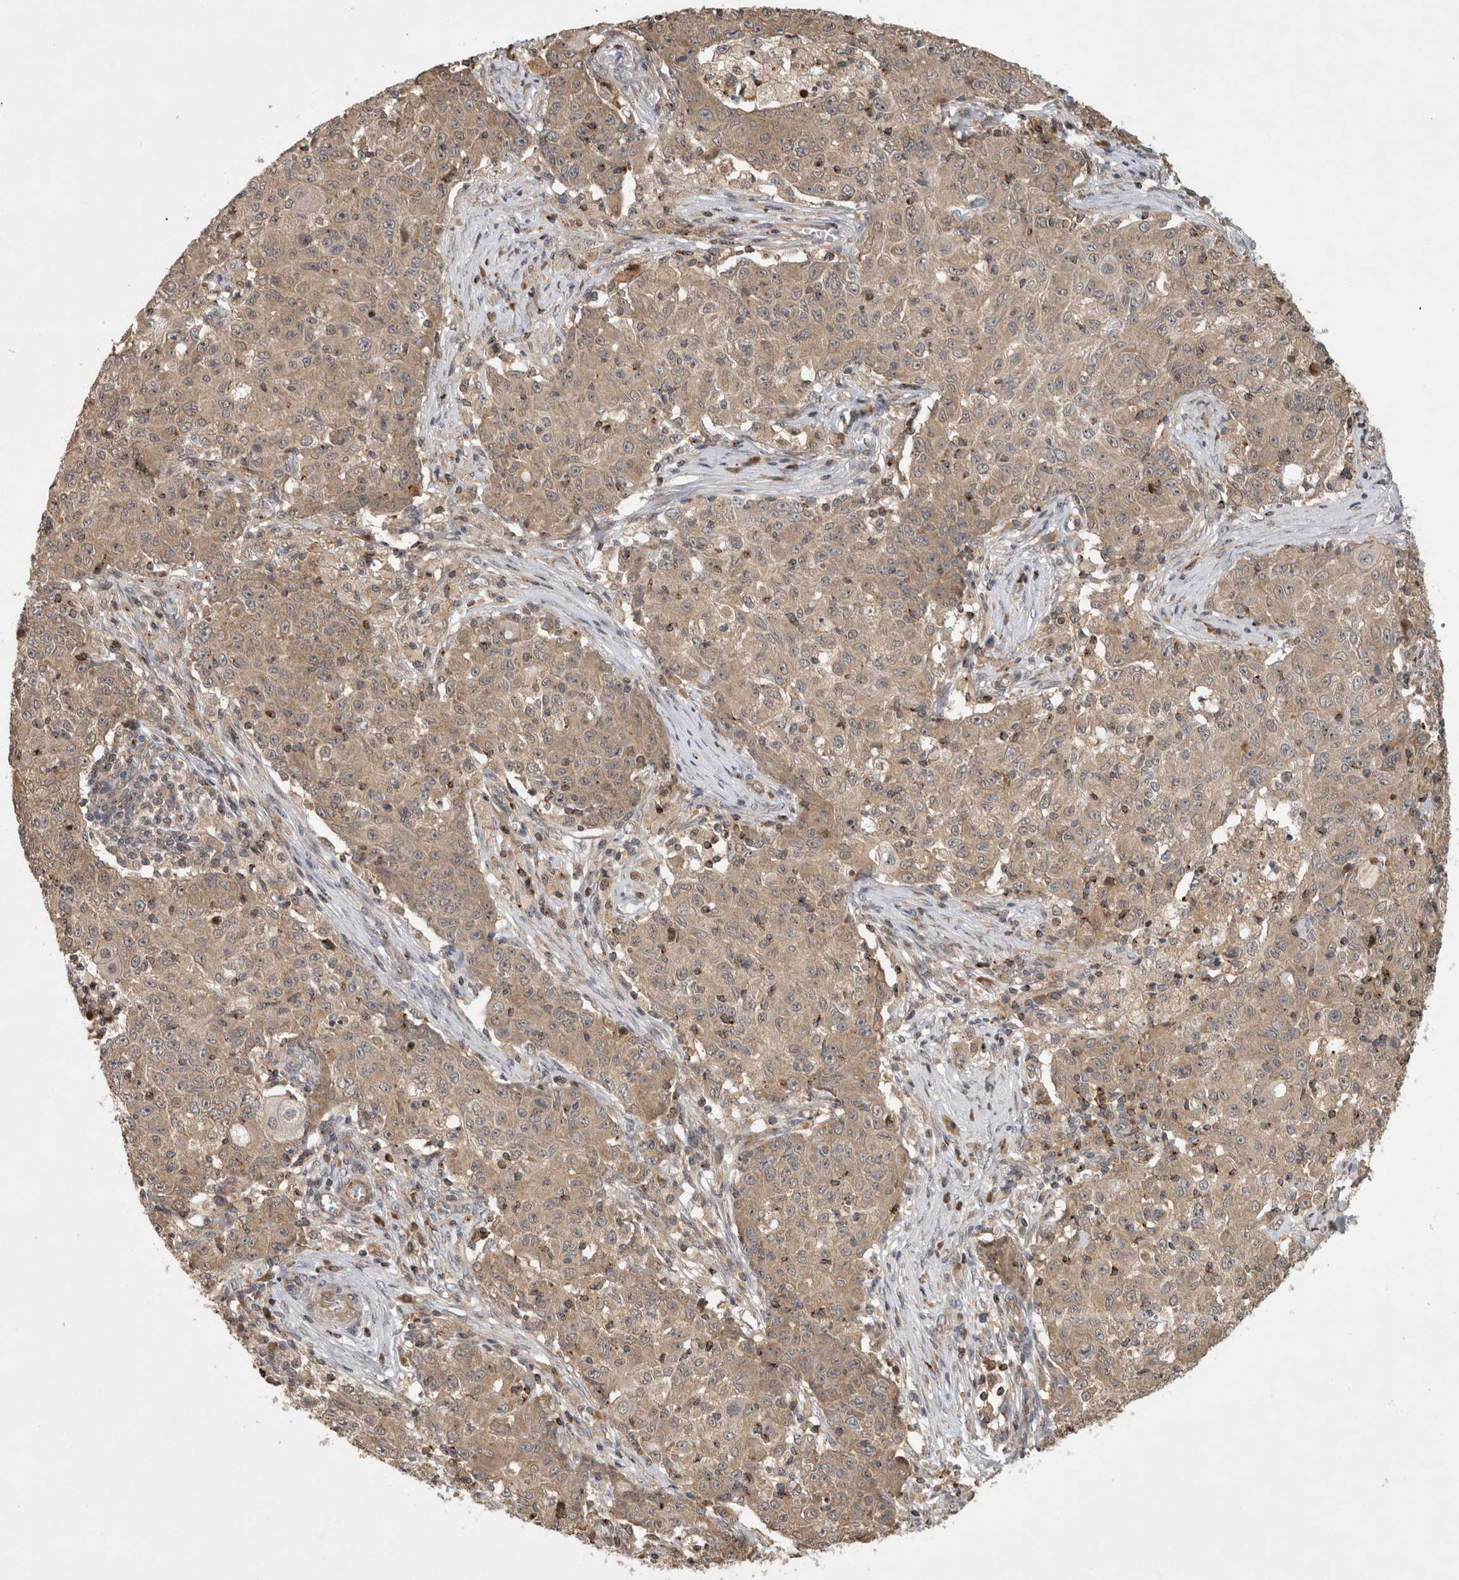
{"staining": {"intensity": "weak", "quantity": ">75%", "location": "cytoplasmic/membranous"}, "tissue": "ovarian cancer", "cell_type": "Tumor cells", "image_type": "cancer", "snomed": [{"axis": "morphology", "description": "Carcinoma, endometroid"}, {"axis": "topography", "description": "Ovary"}], "caption": "About >75% of tumor cells in ovarian cancer demonstrate weak cytoplasmic/membranous protein expression as visualized by brown immunohistochemical staining.", "gene": "SERAC1", "patient": {"sex": "female", "age": 42}}